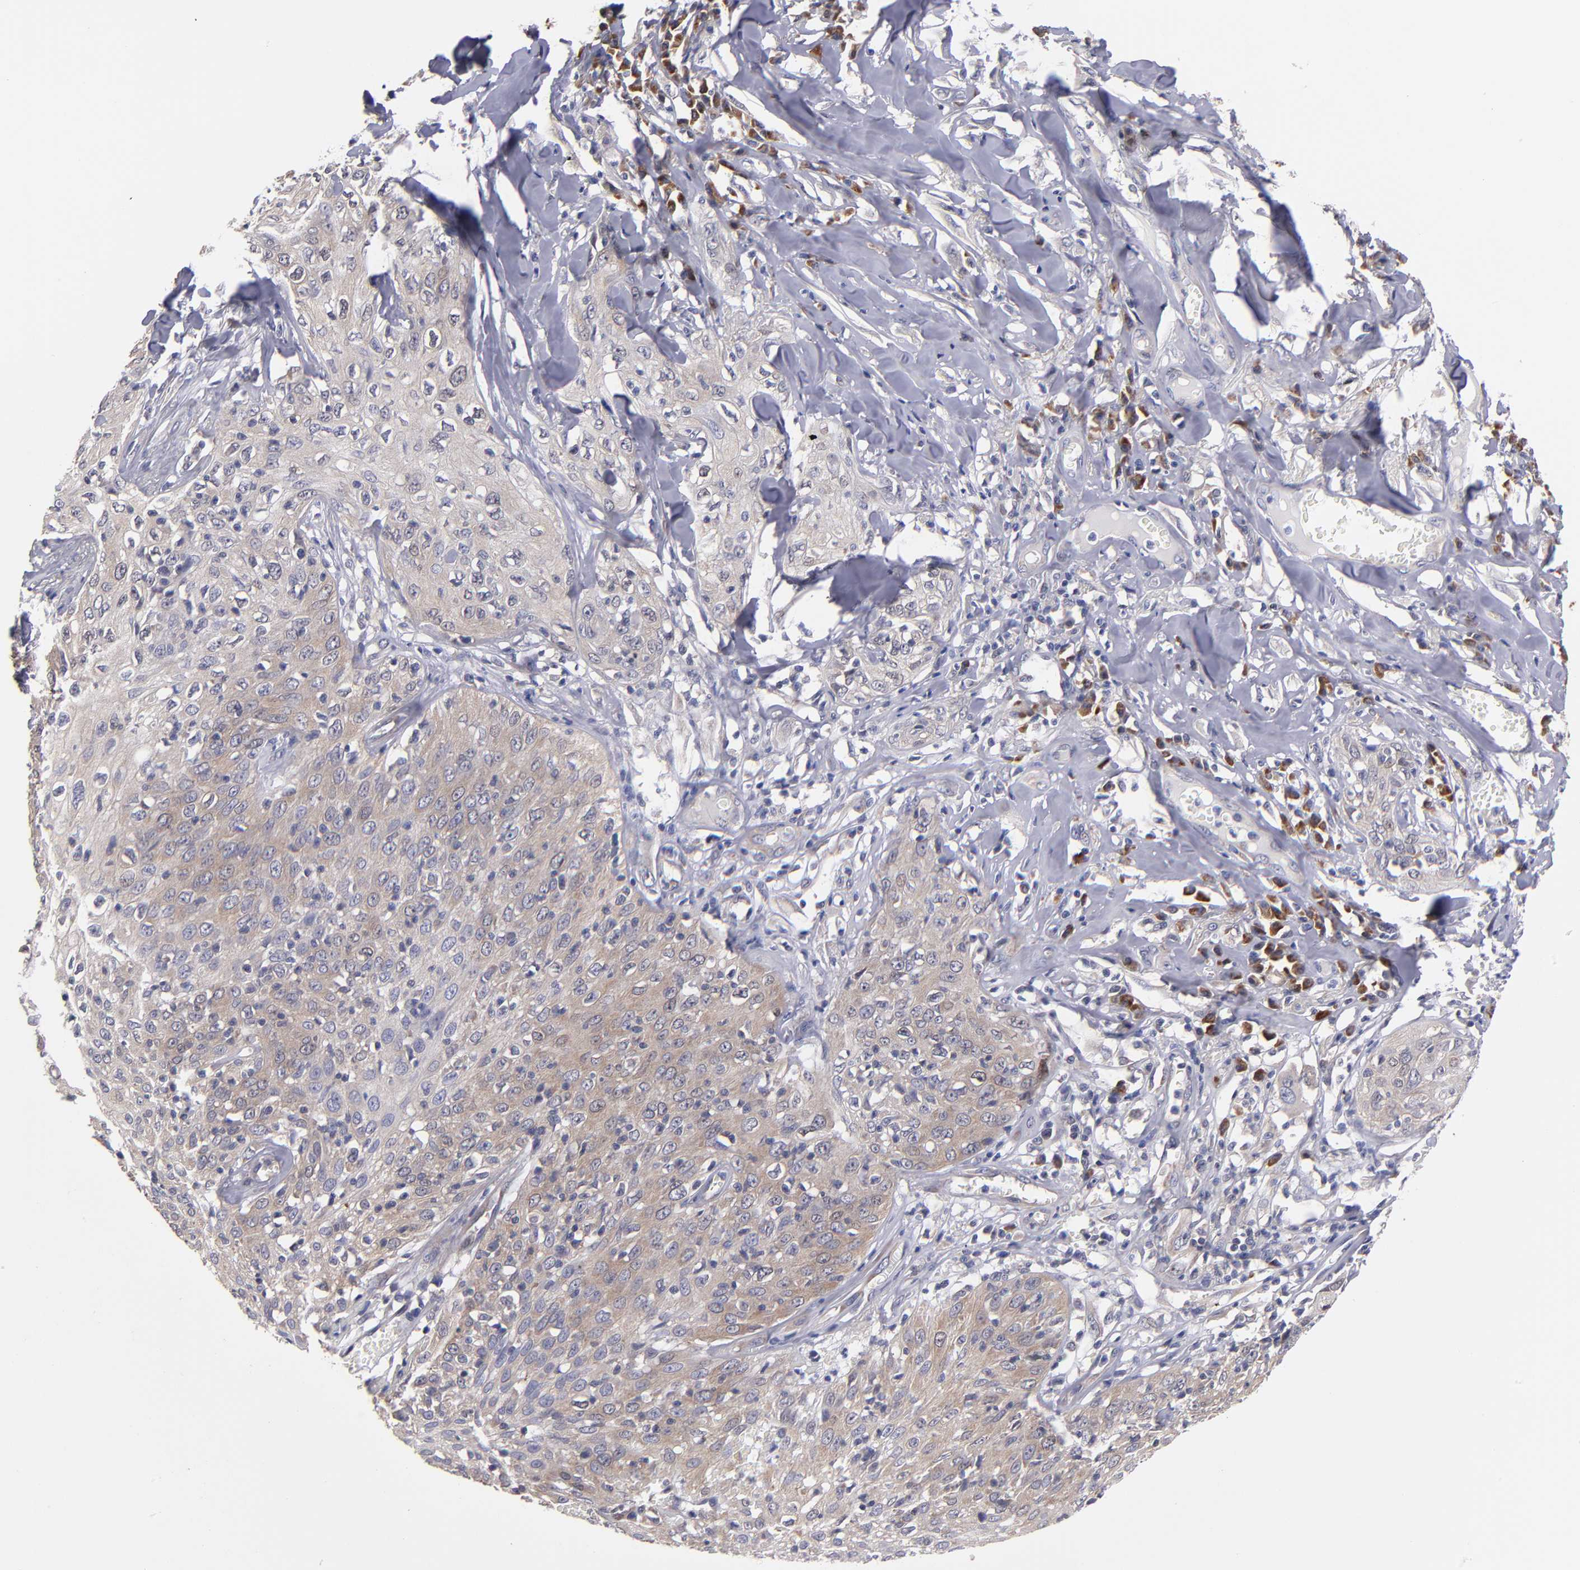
{"staining": {"intensity": "weak", "quantity": ">75%", "location": "cytoplasmic/membranous"}, "tissue": "skin cancer", "cell_type": "Tumor cells", "image_type": "cancer", "snomed": [{"axis": "morphology", "description": "Squamous cell carcinoma, NOS"}, {"axis": "topography", "description": "Skin"}], "caption": "High-magnification brightfield microscopy of skin squamous cell carcinoma stained with DAB (3,3'-diaminobenzidine) (brown) and counterstained with hematoxylin (blue). tumor cells exhibit weak cytoplasmic/membranous staining is seen in about>75% of cells.", "gene": "EIF3L", "patient": {"sex": "male", "age": 65}}